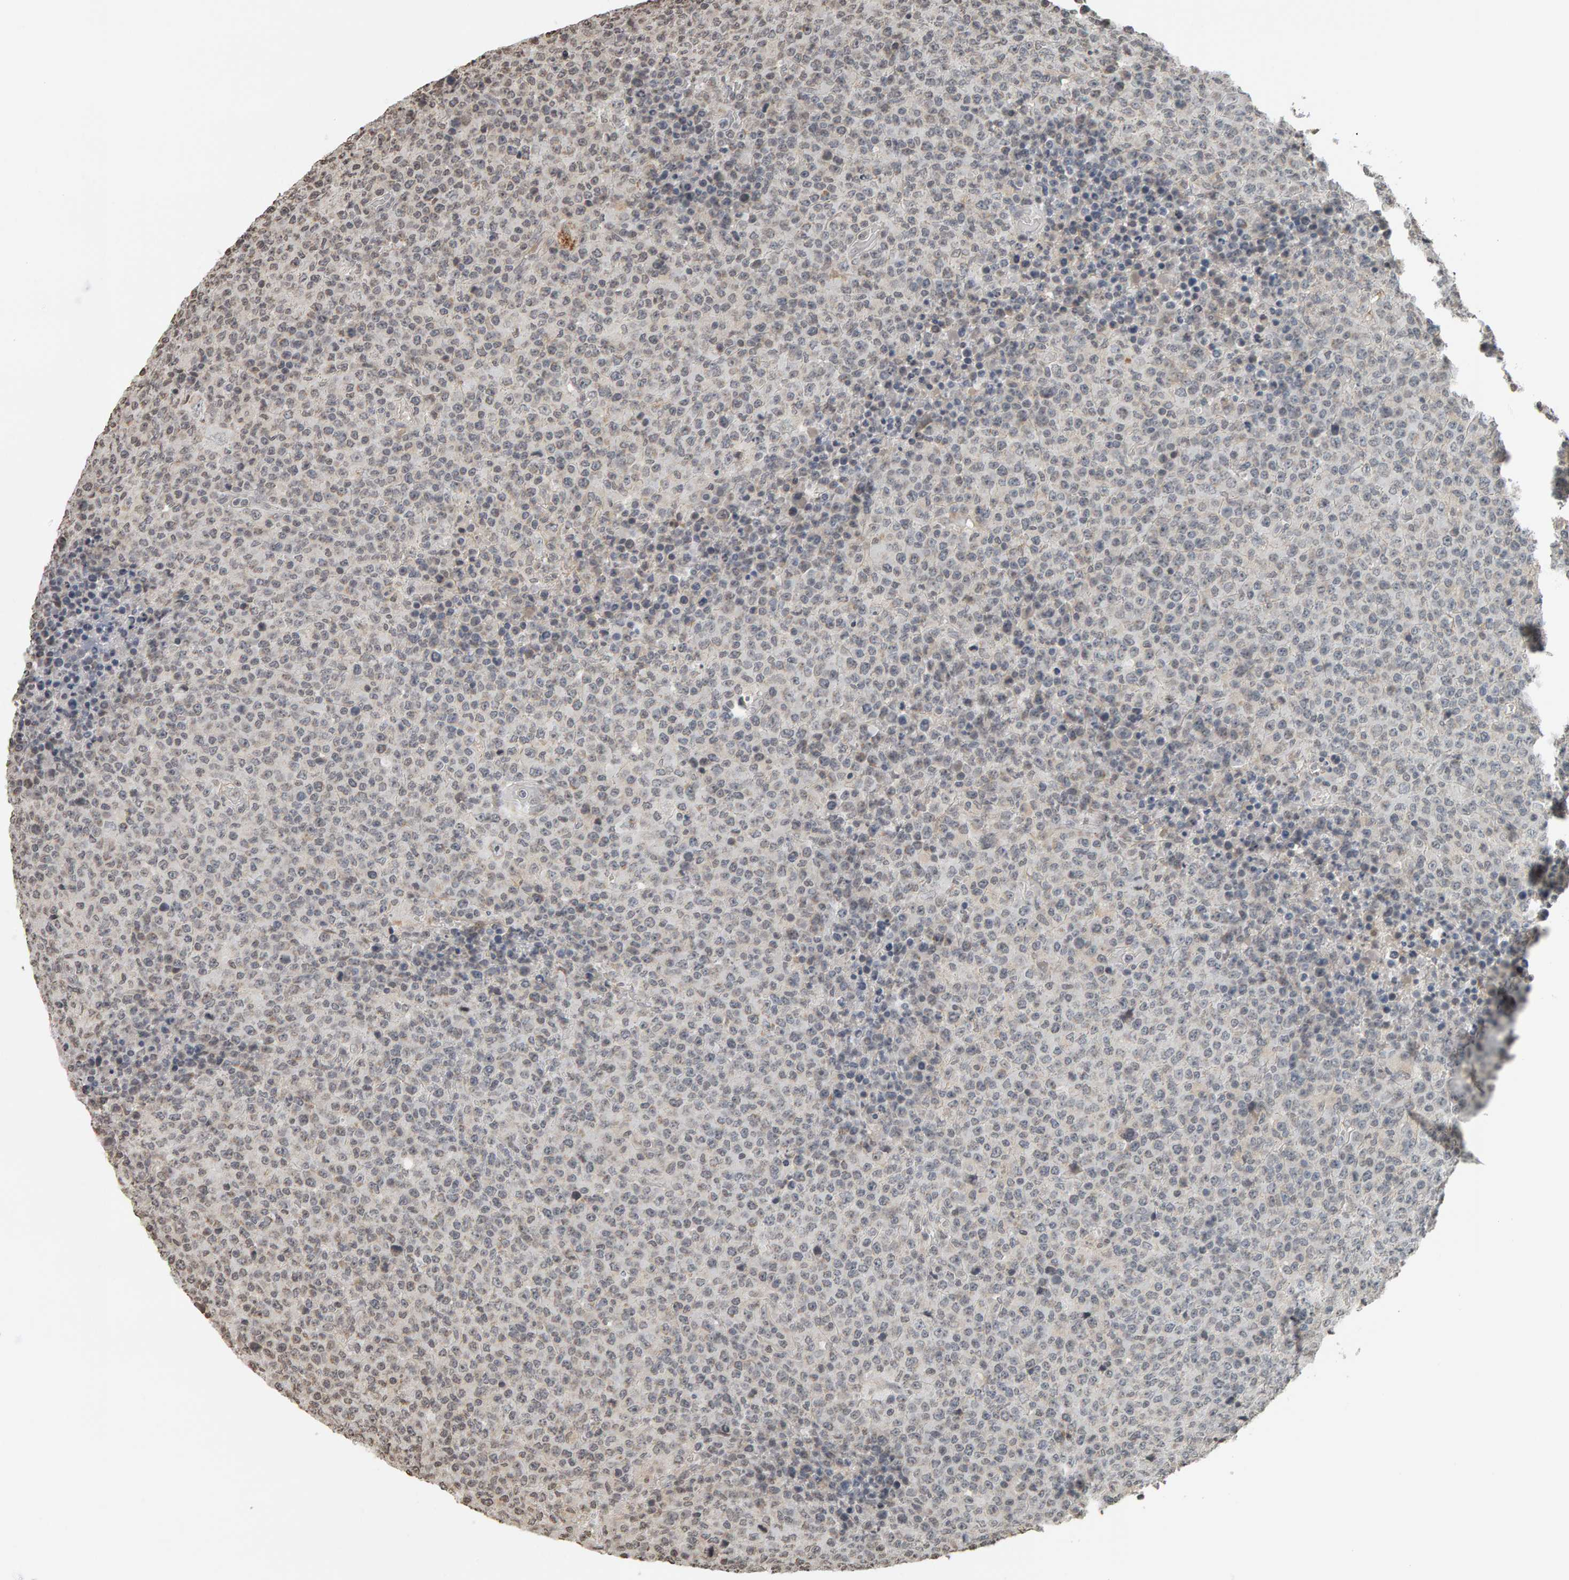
{"staining": {"intensity": "weak", "quantity": "<25%", "location": "cytoplasmic/membranous"}, "tissue": "lymphoma", "cell_type": "Tumor cells", "image_type": "cancer", "snomed": [{"axis": "morphology", "description": "Malignant lymphoma, non-Hodgkin's type, High grade"}, {"axis": "topography", "description": "Lymph node"}], "caption": "An immunohistochemistry photomicrograph of malignant lymphoma, non-Hodgkin's type (high-grade) is shown. There is no staining in tumor cells of malignant lymphoma, non-Hodgkin's type (high-grade).", "gene": "AFF4", "patient": {"sex": "male", "age": 13}}